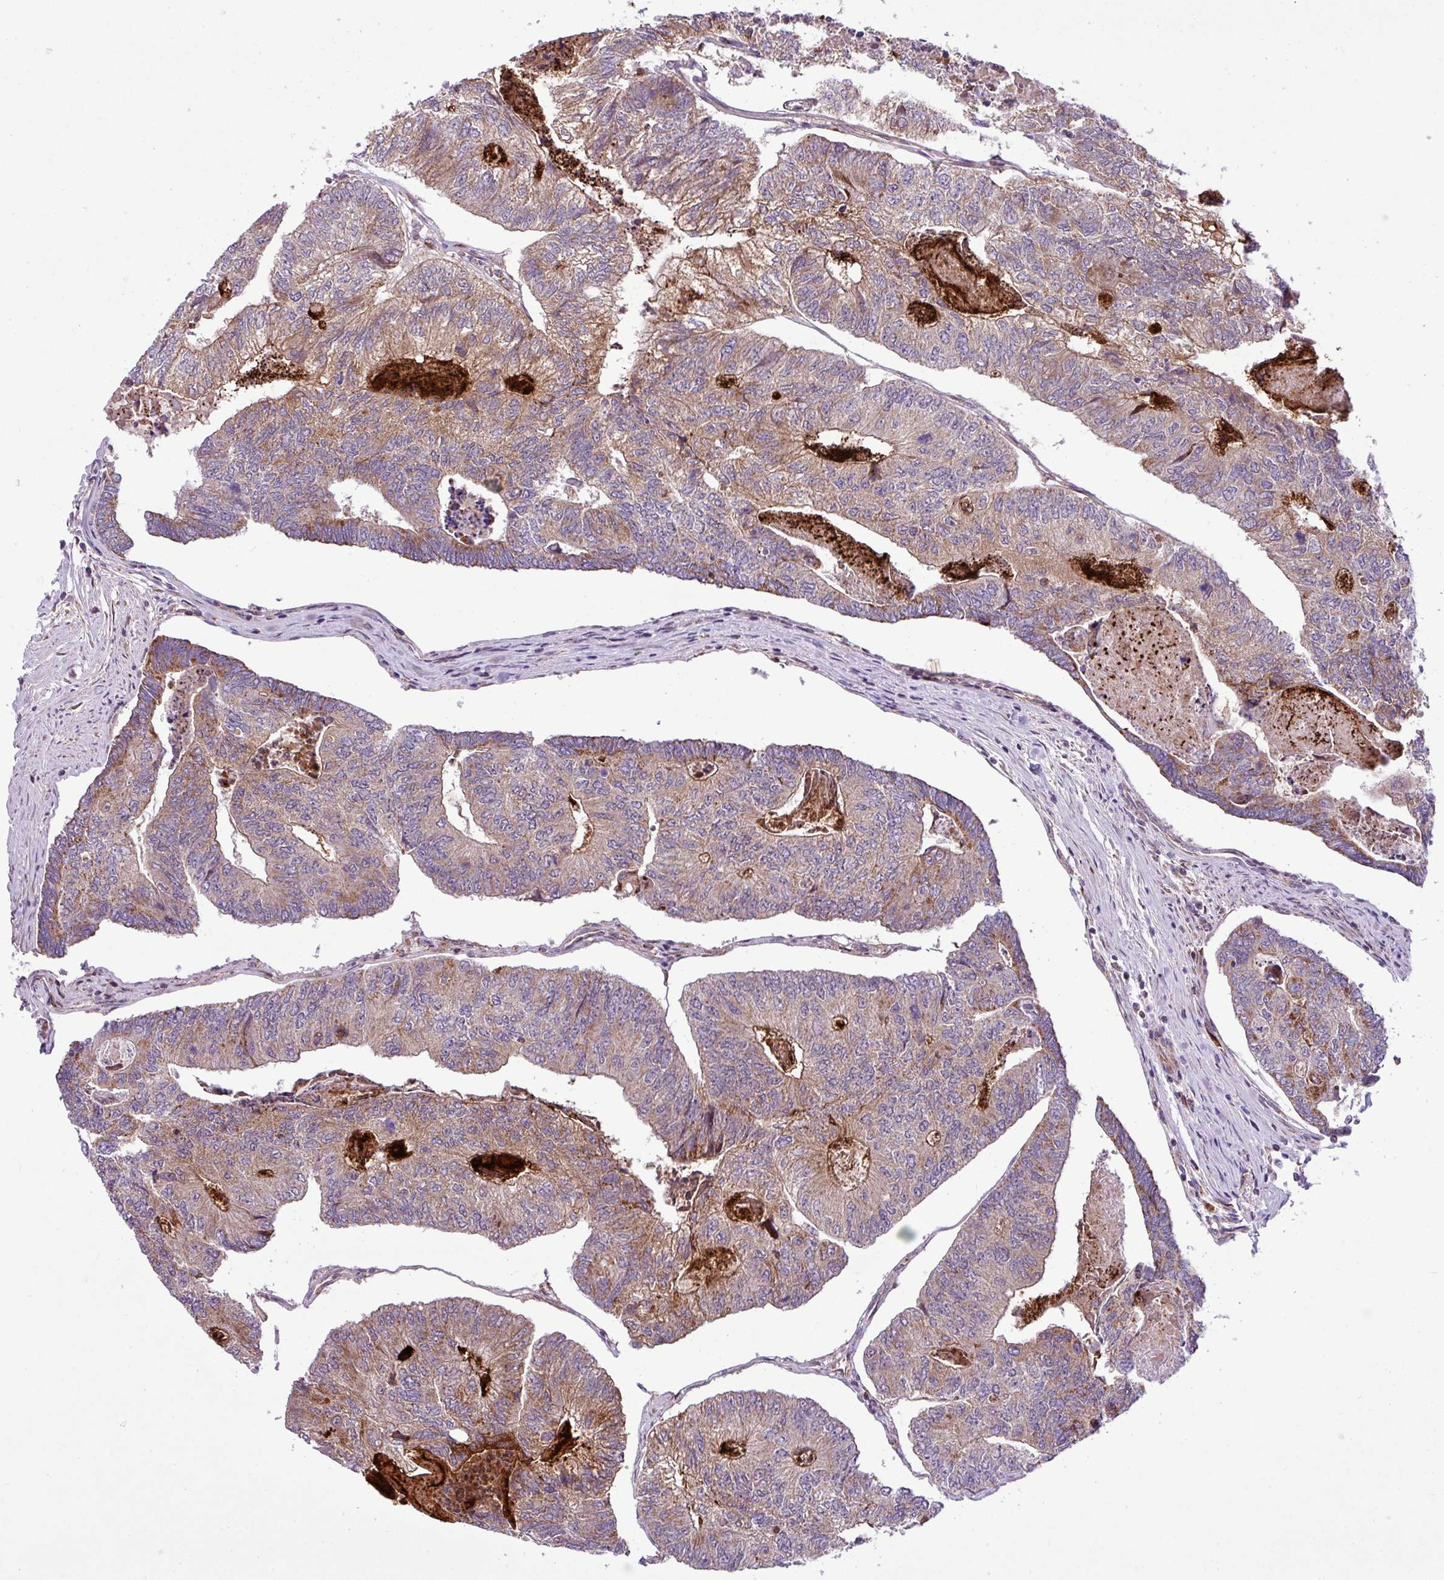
{"staining": {"intensity": "moderate", "quantity": "25%-75%", "location": "cytoplasmic/membranous"}, "tissue": "colorectal cancer", "cell_type": "Tumor cells", "image_type": "cancer", "snomed": [{"axis": "morphology", "description": "Adenocarcinoma, NOS"}, {"axis": "topography", "description": "Colon"}], "caption": "A medium amount of moderate cytoplasmic/membranous positivity is seen in about 25%-75% of tumor cells in colorectal cancer (adenocarcinoma) tissue. The staining was performed using DAB (3,3'-diaminobenzidine), with brown indicating positive protein expression. Nuclei are stained blue with hematoxylin.", "gene": "B3GNT9", "patient": {"sex": "female", "age": 67}}